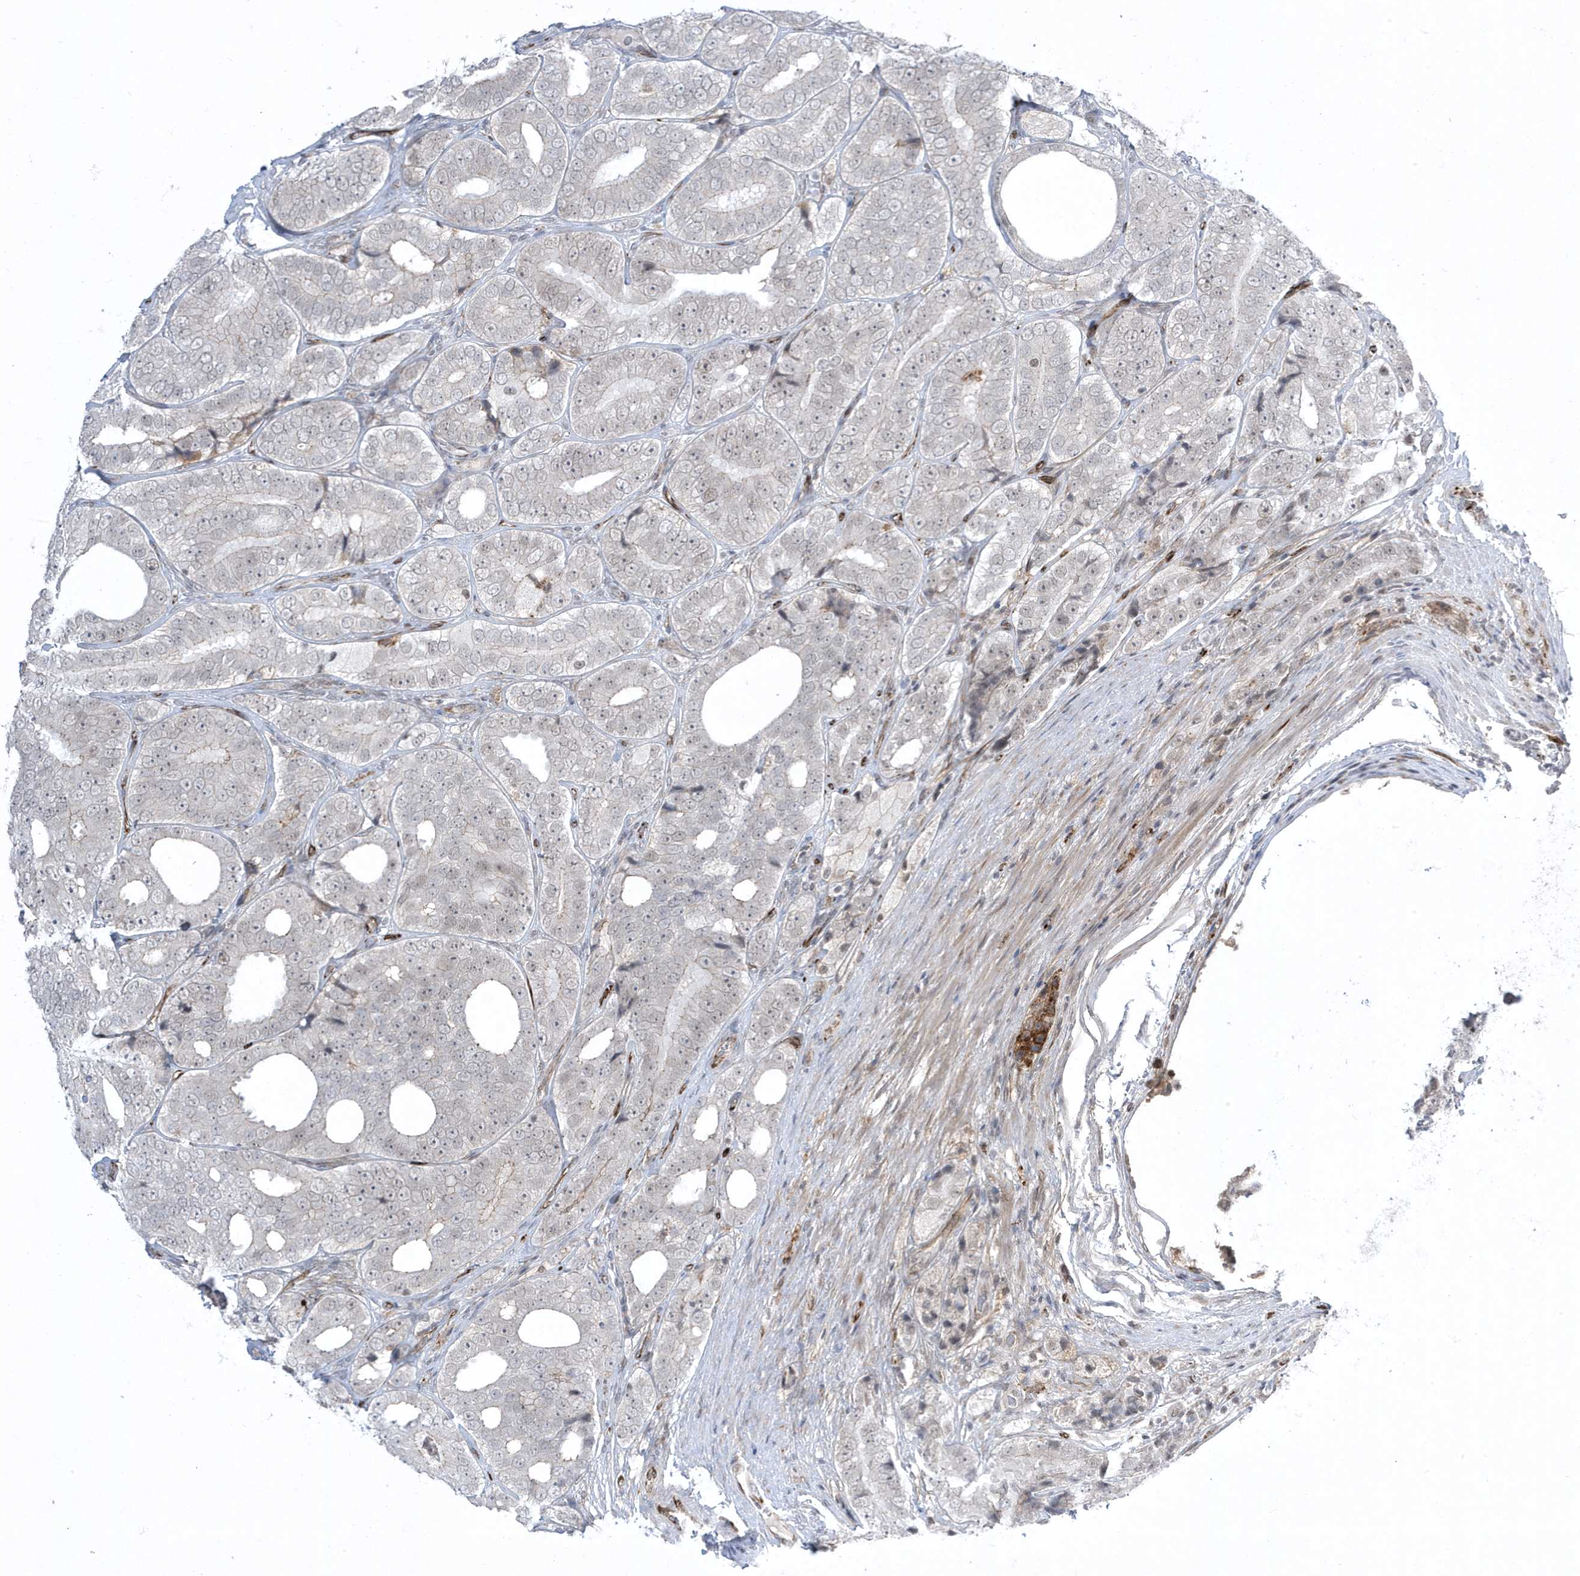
{"staining": {"intensity": "negative", "quantity": "none", "location": "none"}, "tissue": "prostate cancer", "cell_type": "Tumor cells", "image_type": "cancer", "snomed": [{"axis": "morphology", "description": "Adenocarcinoma, High grade"}, {"axis": "topography", "description": "Prostate"}], "caption": "A high-resolution image shows IHC staining of prostate cancer, which shows no significant staining in tumor cells.", "gene": "ADAMTSL3", "patient": {"sex": "male", "age": 56}}